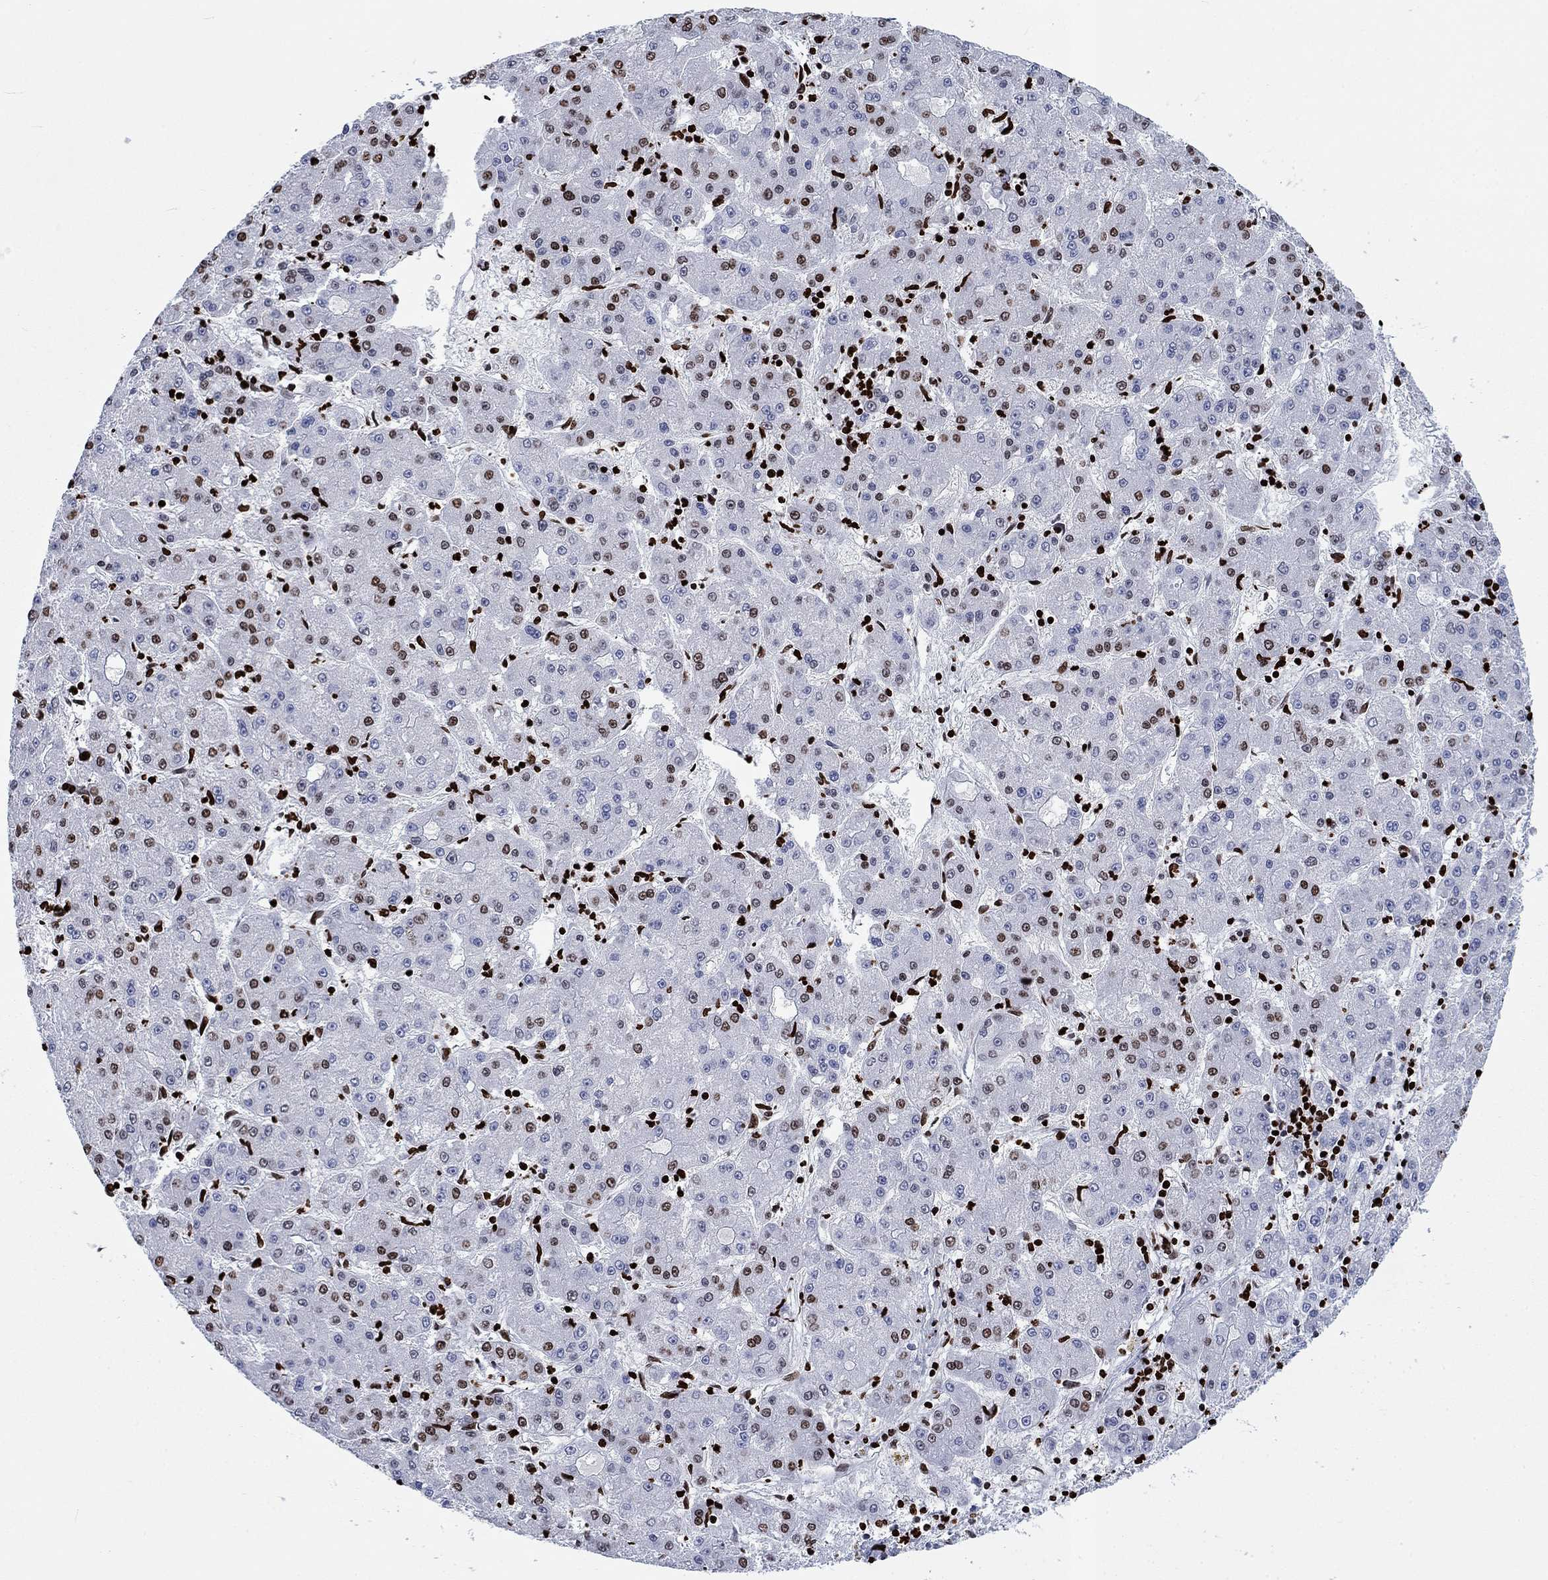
{"staining": {"intensity": "moderate", "quantity": "<25%", "location": "nuclear"}, "tissue": "liver cancer", "cell_type": "Tumor cells", "image_type": "cancer", "snomed": [{"axis": "morphology", "description": "Carcinoma, Hepatocellular, NOS"}, {"axis": "topography", "description": "Liver"}], "caption": "Immunohistochemical staining of human liver cancer reveals moderate nuclear protein expression in about <25% of tumor cells.", "gene": "H1-5", "patient": {"sex": "male", "age": 73}}